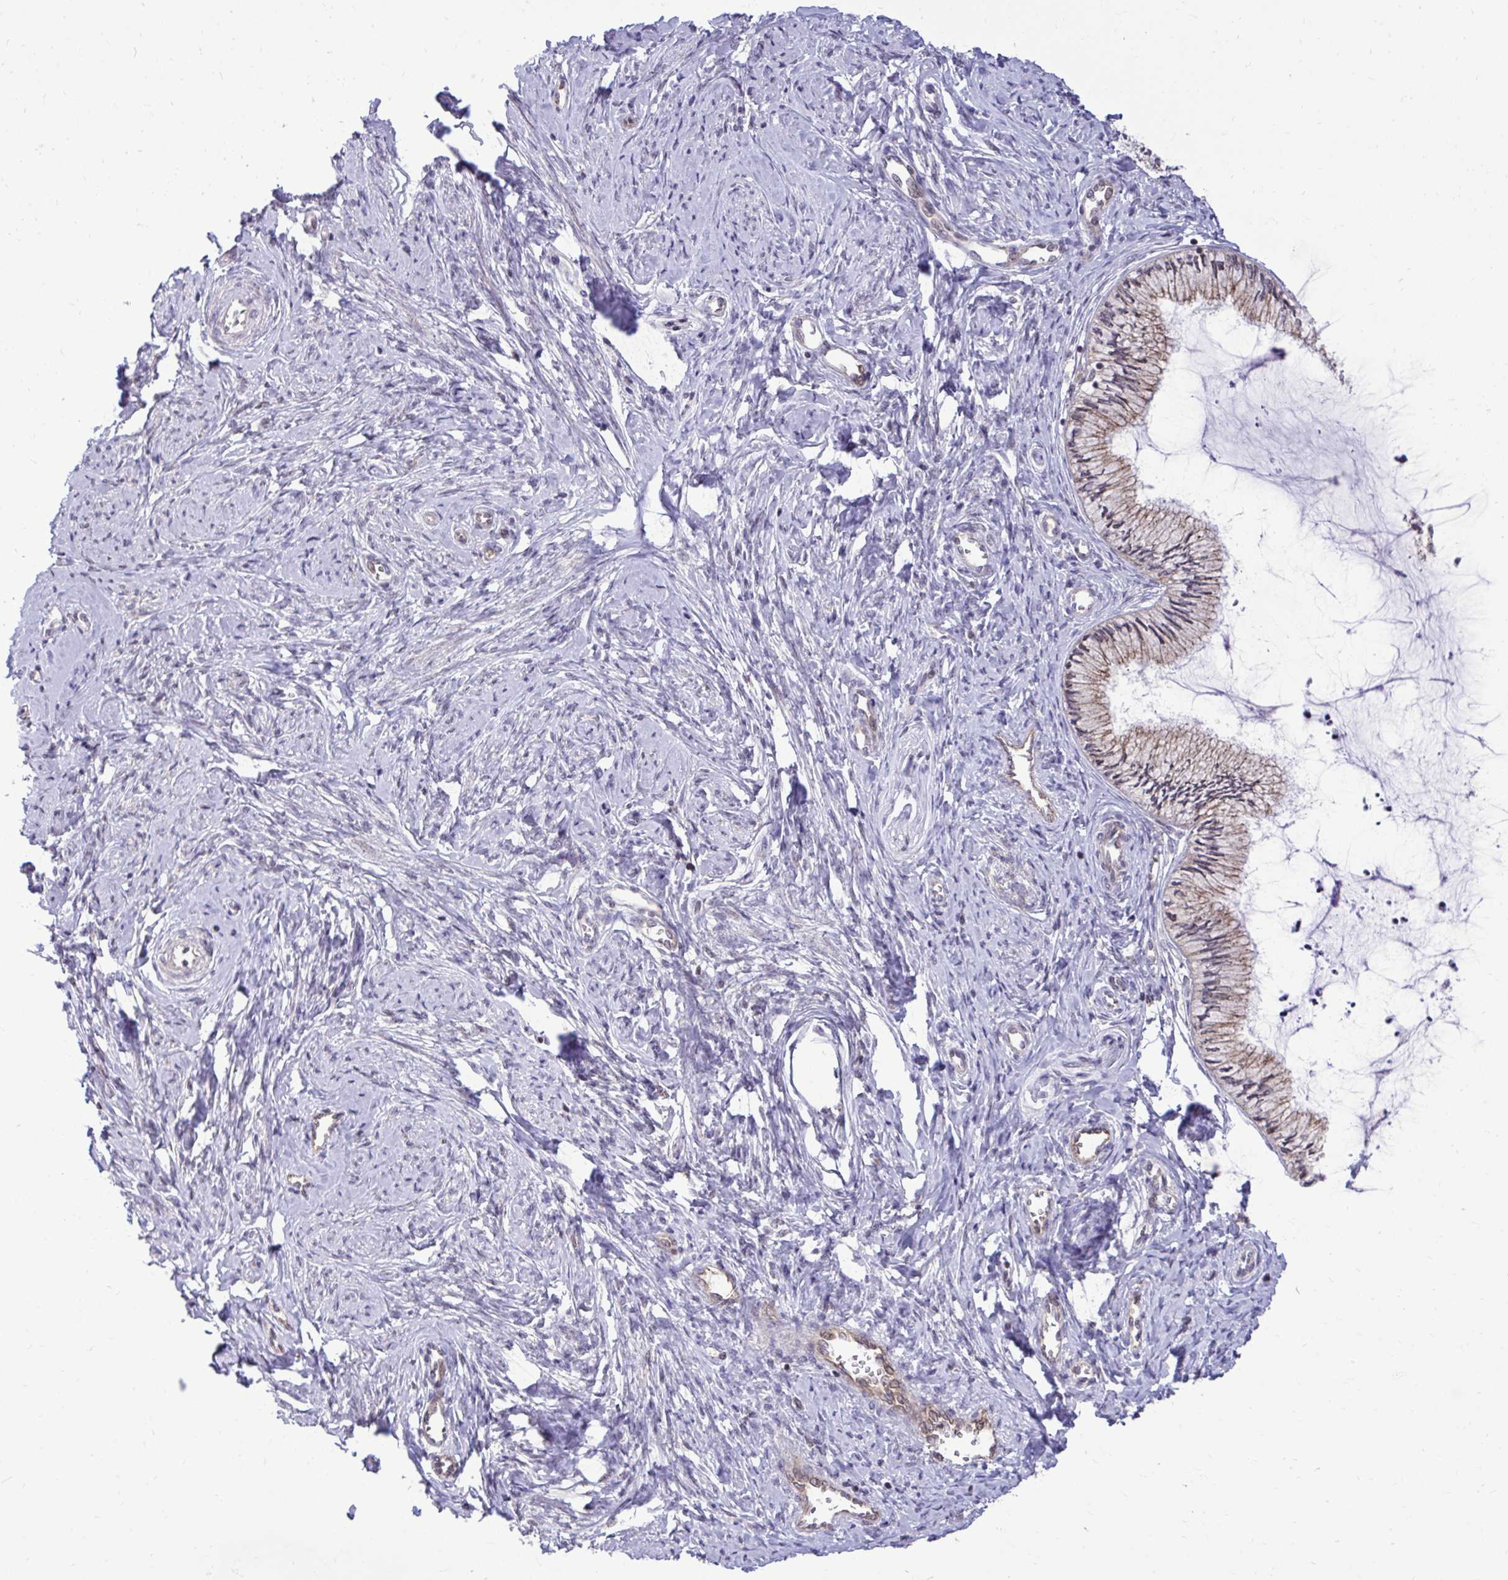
{"staining": {"intensity": "weak", "quantity": "25%-75%", "location": "cytoplasmic/membranous"}, "tissue": "cervix", "cell_type": "Glandular cells", "image_type": "normal", "snomed": [{"axis": "morphology", "description": "Normal tissue, NOS"}, {"axis": "topography", "description": "Cervix"}], "caption": "Unremarkable cervix reveals weak cytoplasmic/membranous positivity in about 25%-75% of glandular cells, visualized by immunohistochemistry.", "gene": "METTL9", "patient": {"sex": "female", "age": 24}}